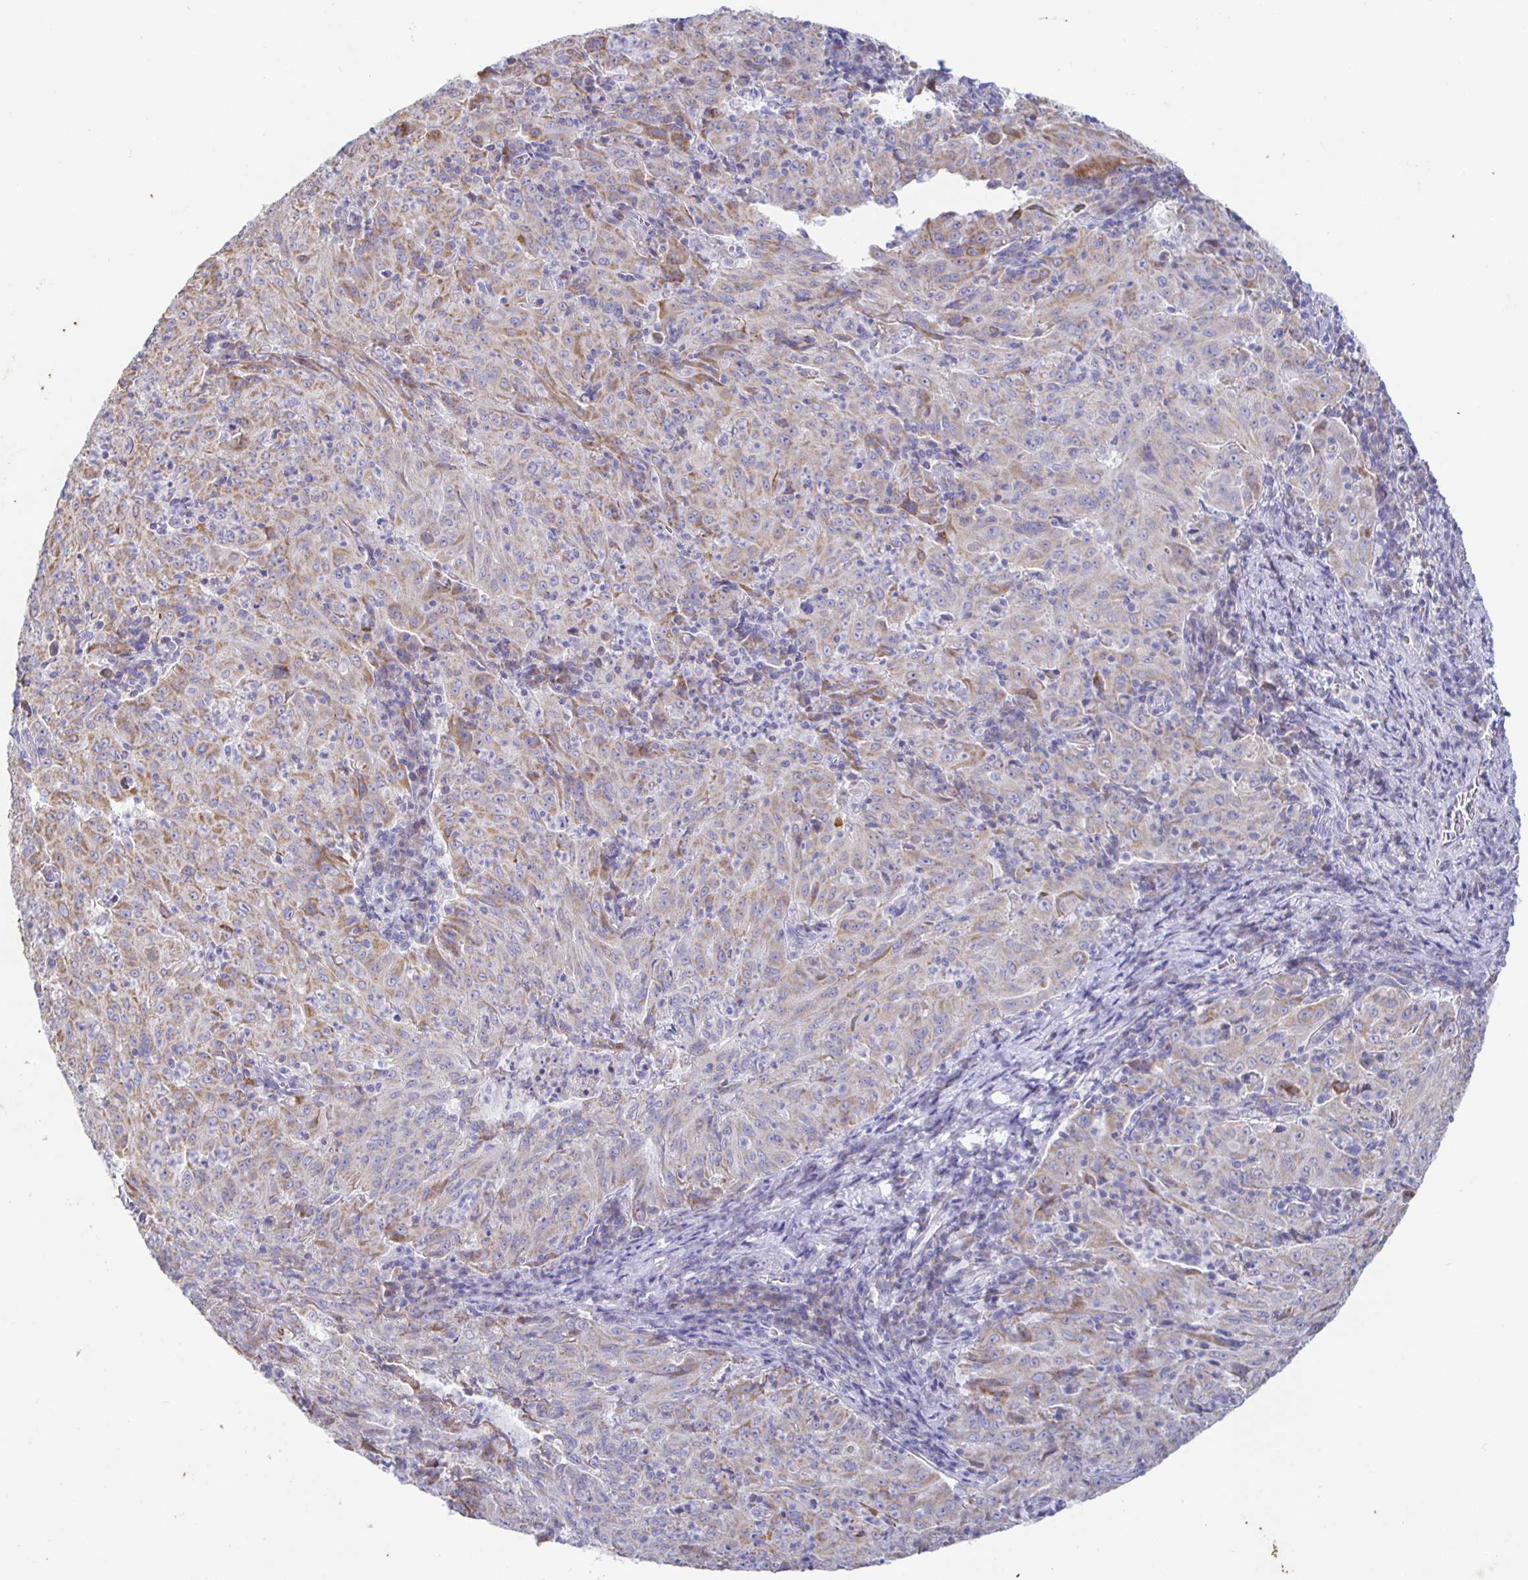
{"staining": {"intensity": "moderate", "quantity": "<25%", "location": "cytoplasmic/membranous"}, "tissue": "pancreatic cancer", "cell_type": "Tumor cells", "image_type": "cancer", "snomed": [{"axis": "morphology", "description": "Adenocarcinoma, NOS"}, {"axis": "topography", "description": "Pancreas"}], "caption": "Protein expression analysis of pancreatic cancer demonstrates moderate cytoplasmic/membranous staining in approximately <25% of tumor cells.", "gene": "SYNGR4", "patient": {"sex": "male", "age": 63}}